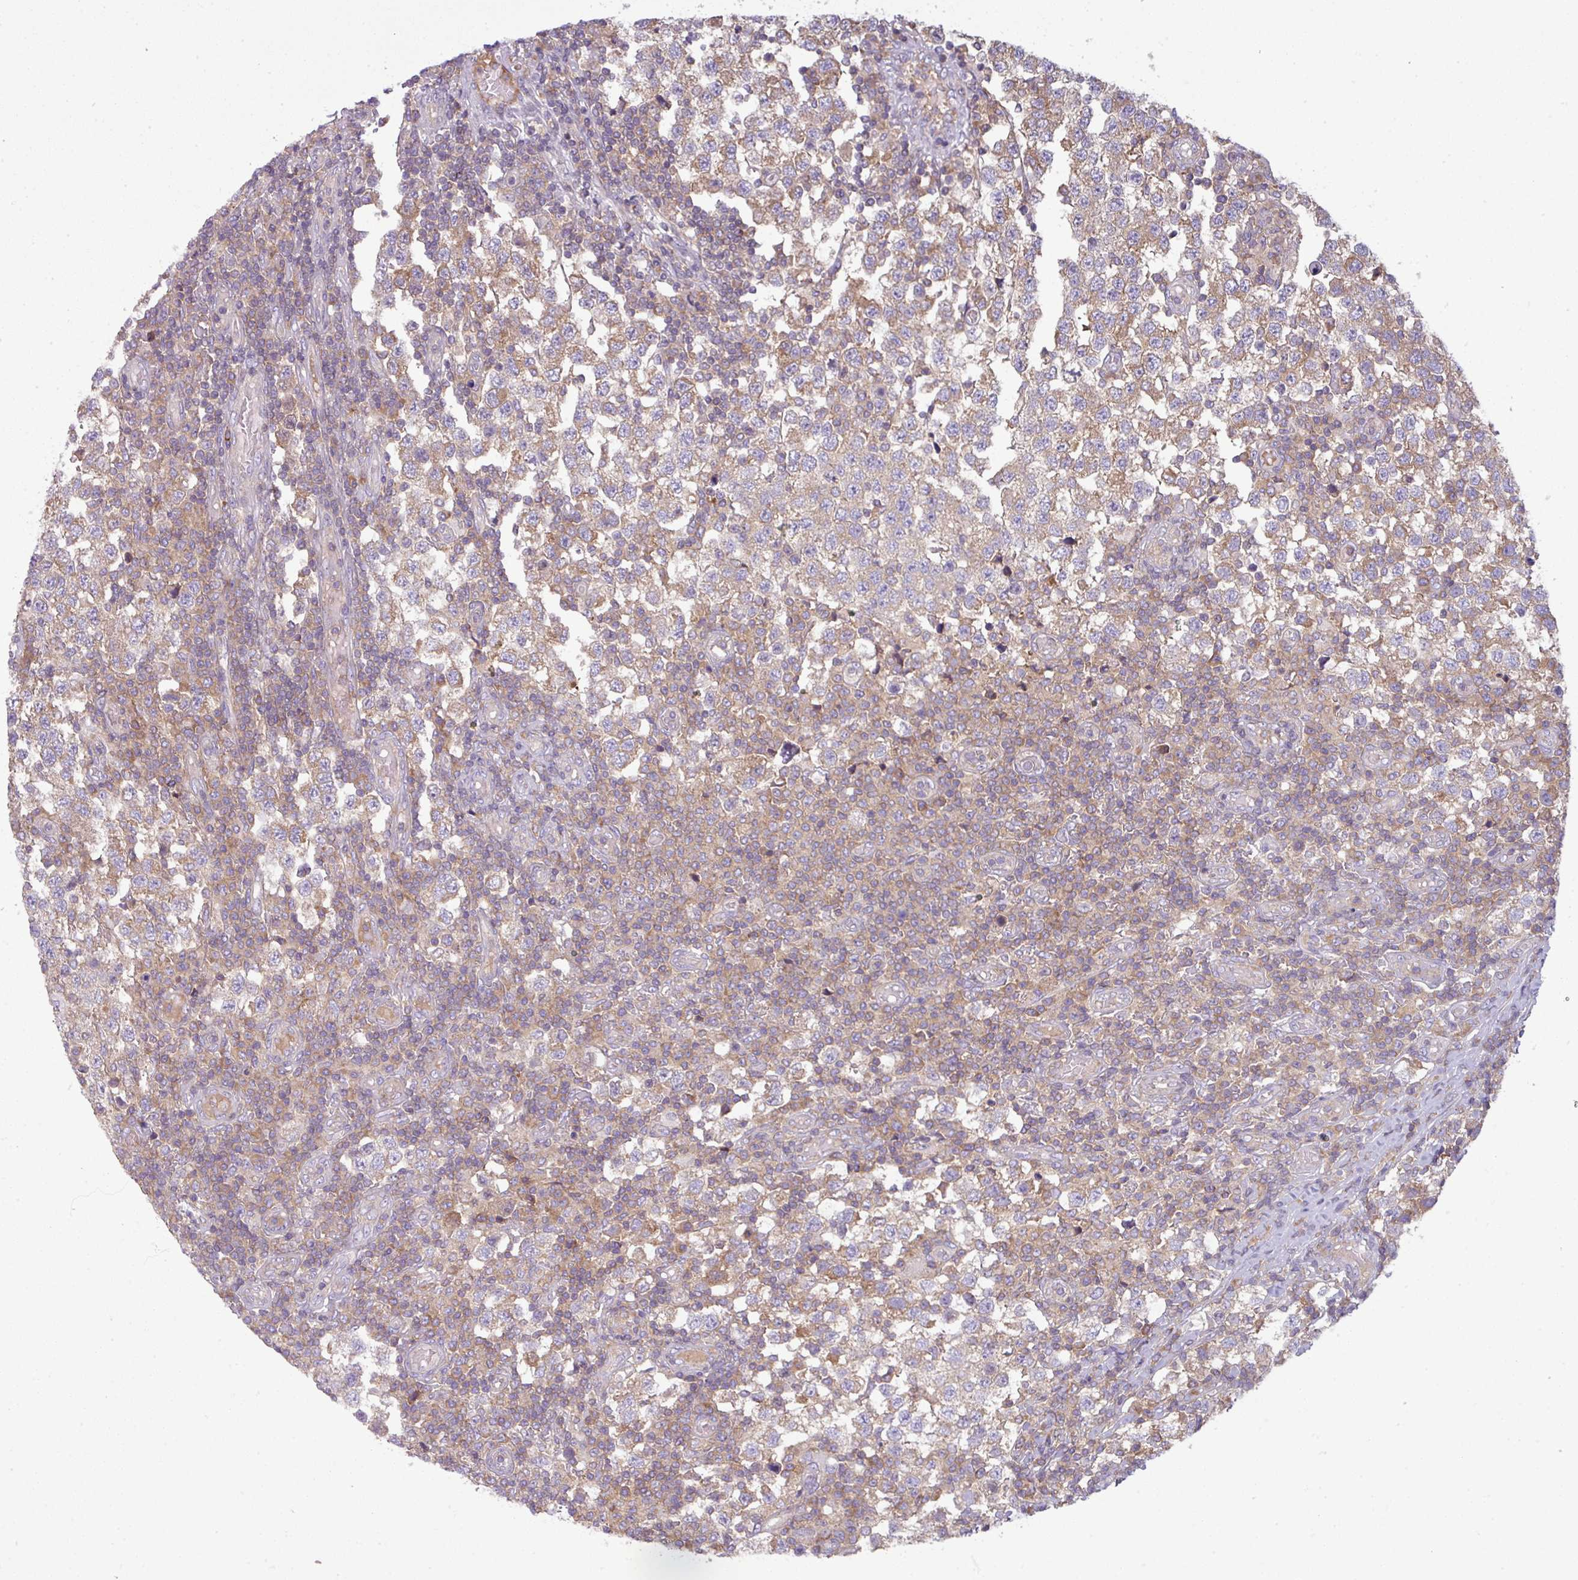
{"staining": {"intensity": "moderate", "quantity": ">75%", "location": "cytoplasmic/membranous"}, "tissue": "testis cancer", "cell_type": "Tumor cells", "image_type": "cancer", "snomed": [{"axis": "morphology", "description": "Seminoma, NOS"}, {"axis": "topography", "description": "Testis"}], "caption": "Moderate cytoplasmic/membranous expression for a protein is identified in approximately >75% of tumor cells of testis seminoma using immunohistochemistry.", "gene": "LRRC74B", "patient": {"sex": "male", "age": 34}}